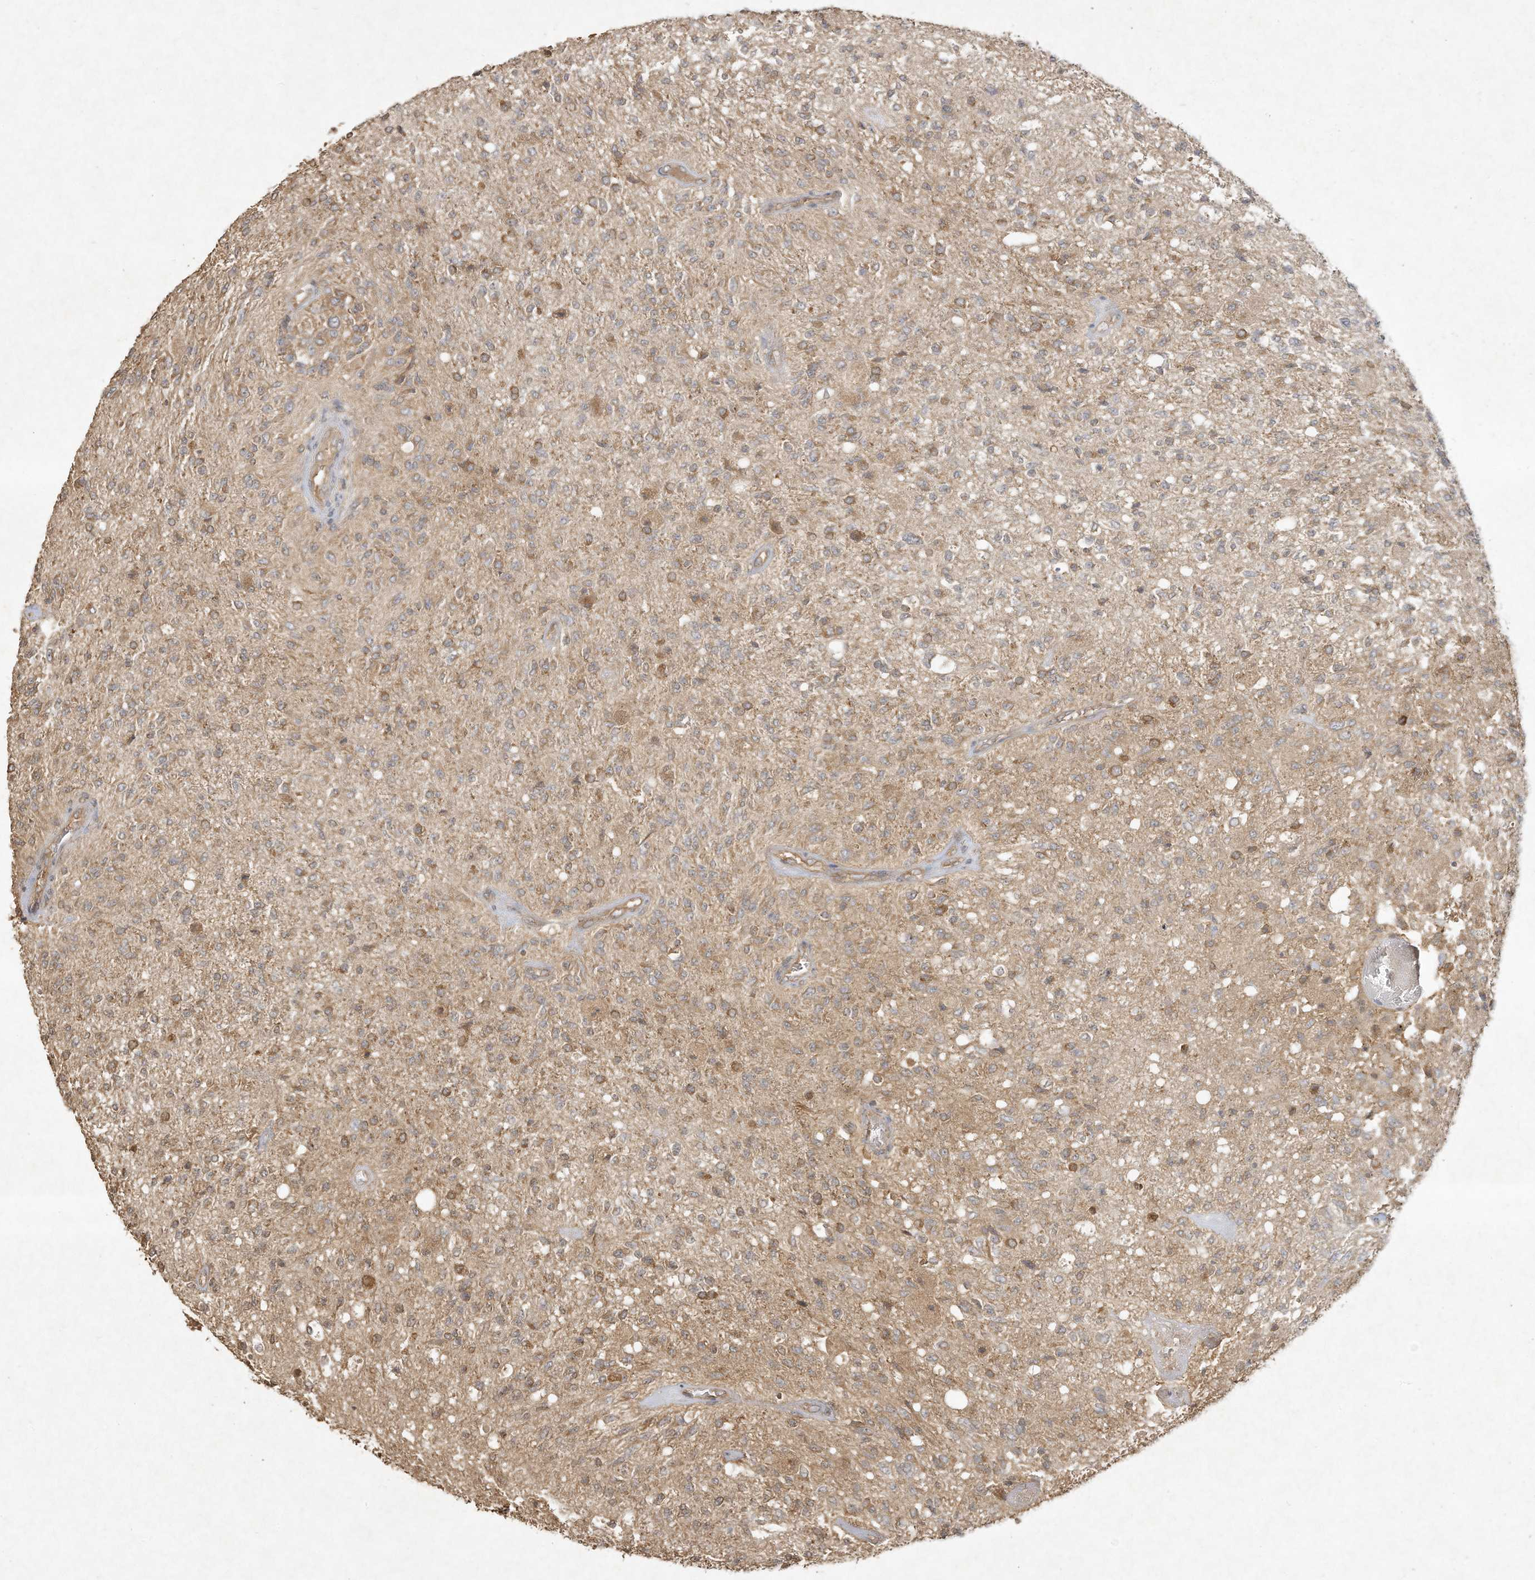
{"staining": {"intensity": "moderate", "quantity": "25%-75%", "location": "cytoplasmic/membranous"}, "tissue": "glioma", "cell_type": "Tumor cells", "image_type": "cancer", "snomed": [{"axis": "morphology", "description": "Normal tissue, NOS"}, {"axis": "morphology", "description": "Glioma, malignant, High grade"}, {"axis": "topography", "description": "Cerebral cortex"}], "caption": "The immunohistochemical stain labels moderate cytoplasmic/membranous positivity in tumor cells of malignant glioma (high-grade) tissue. (Stains: DAB in brown, nuclei in blue, Microscopy: brightfield microscopy at high magnification).", "gene": "DYNC1I2", "patient": {"sex": "male", "age": 77}}